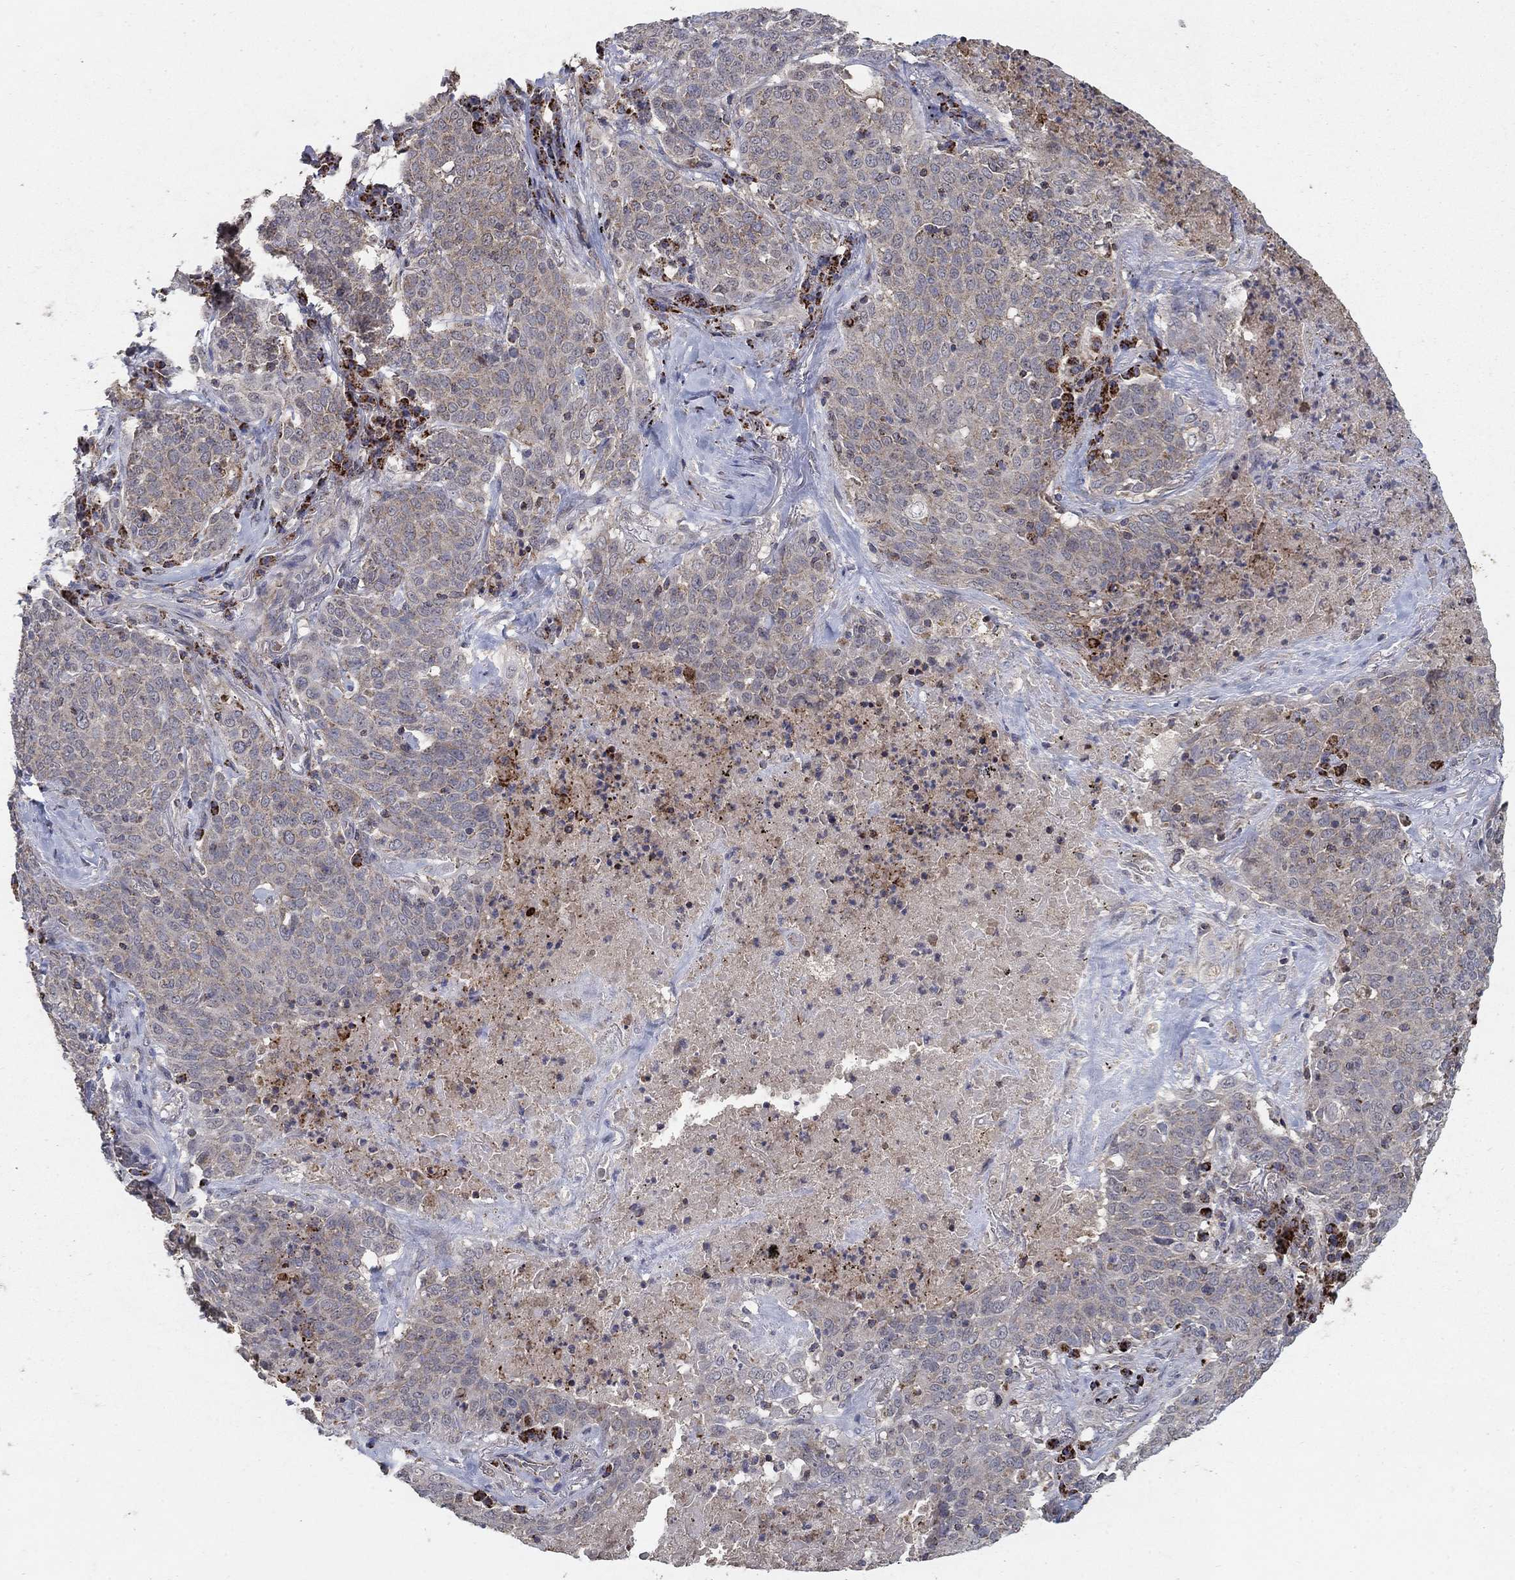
{"staining": {"intensity": "moderate", "quantity": "25%-75%", "location": "cytoplasmic/membranous"}, "tissue": "lung cancer", "cell_type": "Tumor cells", "image_type": "cancer", "snomed": [{"axis": "morphology", "description": "Squamous cell carcinoma, NOS"}, {"axis": "topography", "description": "Lung"}], "caption": "Squamous cell carcinoma (lung) stained for a protein demonstrates moderate cytoplasmic/membranous positivity in tumor cells.", "gene": "GPSM1", "patient": {"sex": "male", "age": 82}}